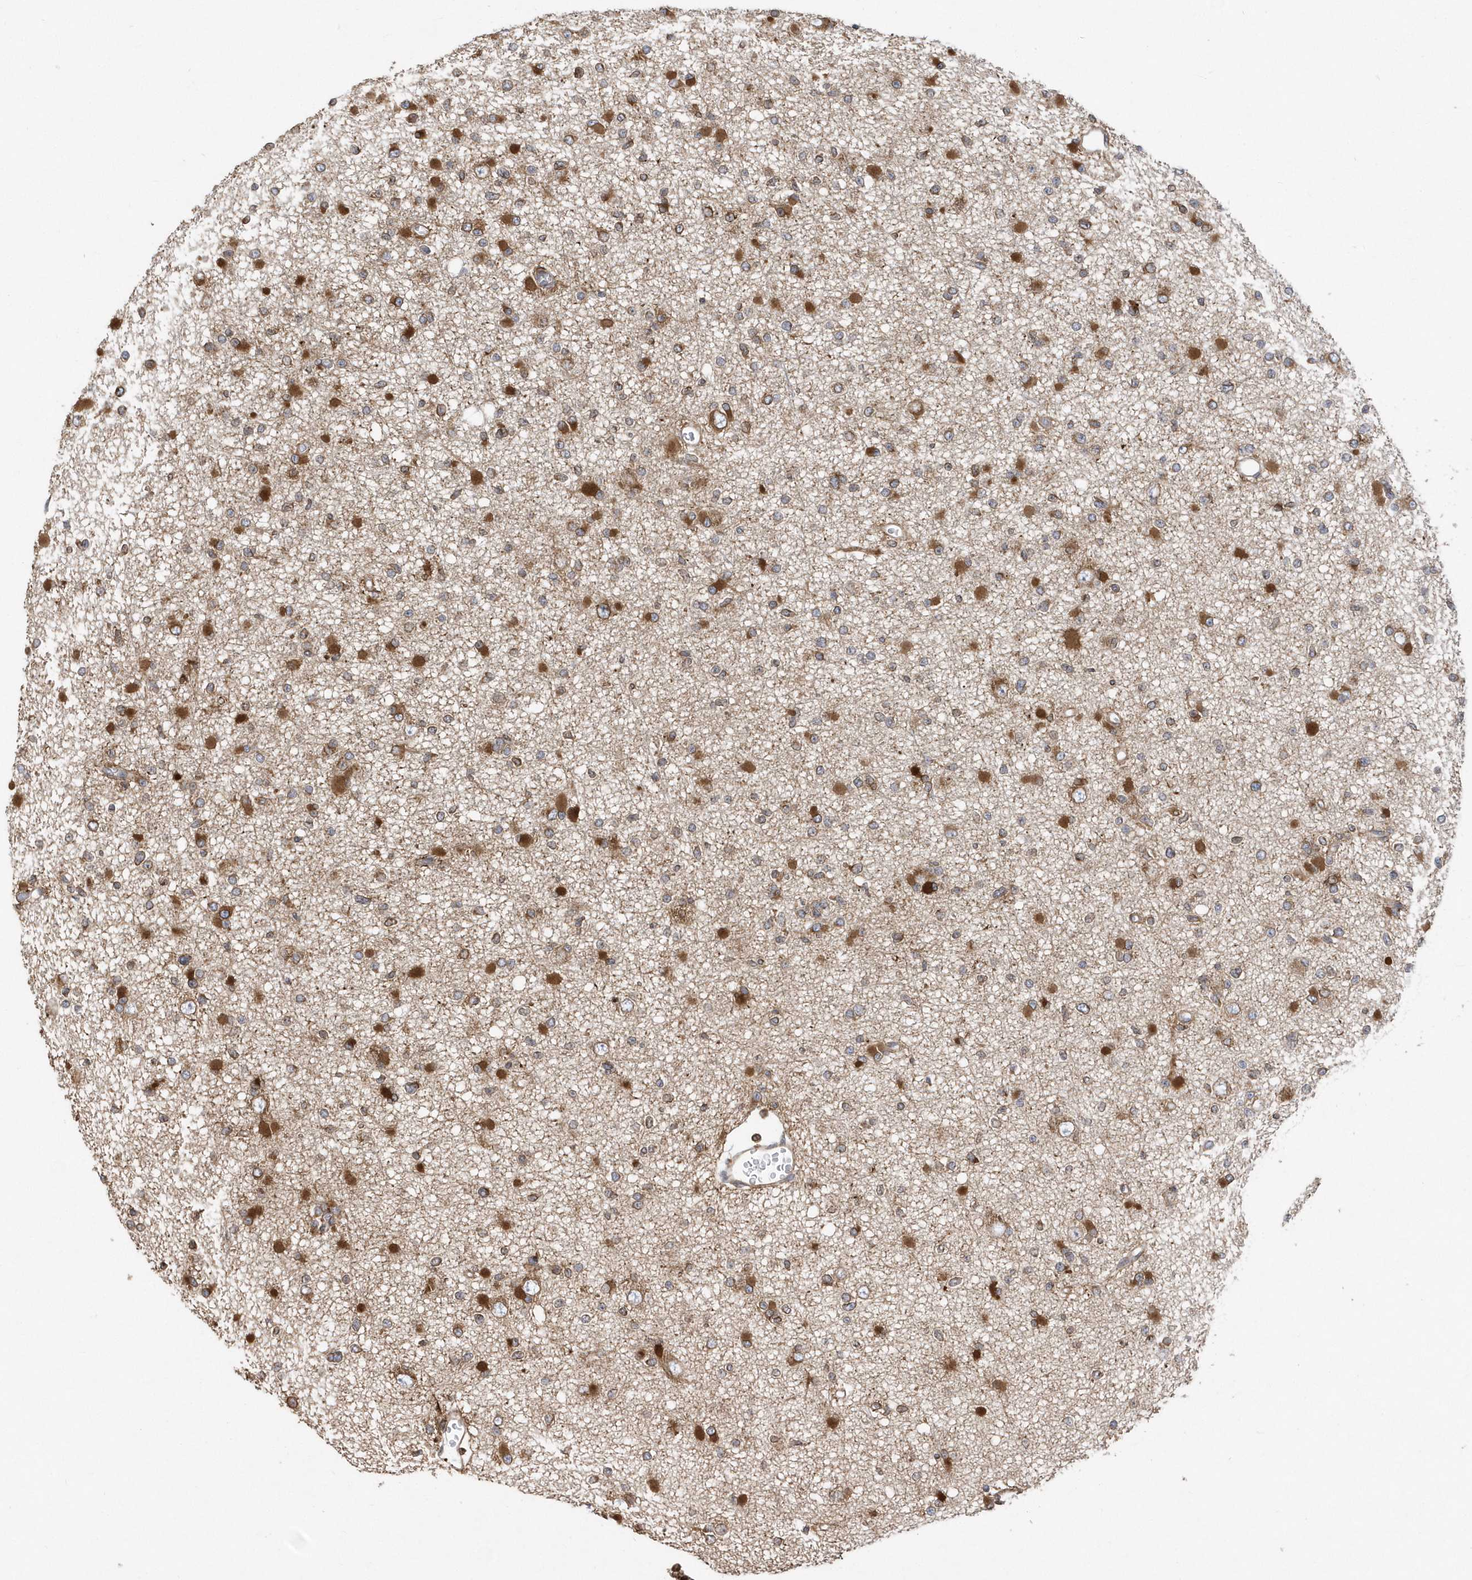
{"staining": {"intensity": "strong", "quantity": "25%-75%", "location": "cytoplasmic/membranous"}, "tissue": "glioma", "cell_type": "Tumor cells", "image_type": "cancer", "snomed": [{"axis": "morphology", "description": "Glioma, malignant, Low grade"}, {"axis": "topography", "description": "Brain"}], "caption": "A high-resolution photomicrograph shows immunohistochemistry (IHC) staining of malignant low-grade glioma, which reveals strong cytoplasmic/membranous expression in about 25%-75% of tumor cells.", "gene": "VAMP7", "patient": {"sex": "female", "age": 22}}